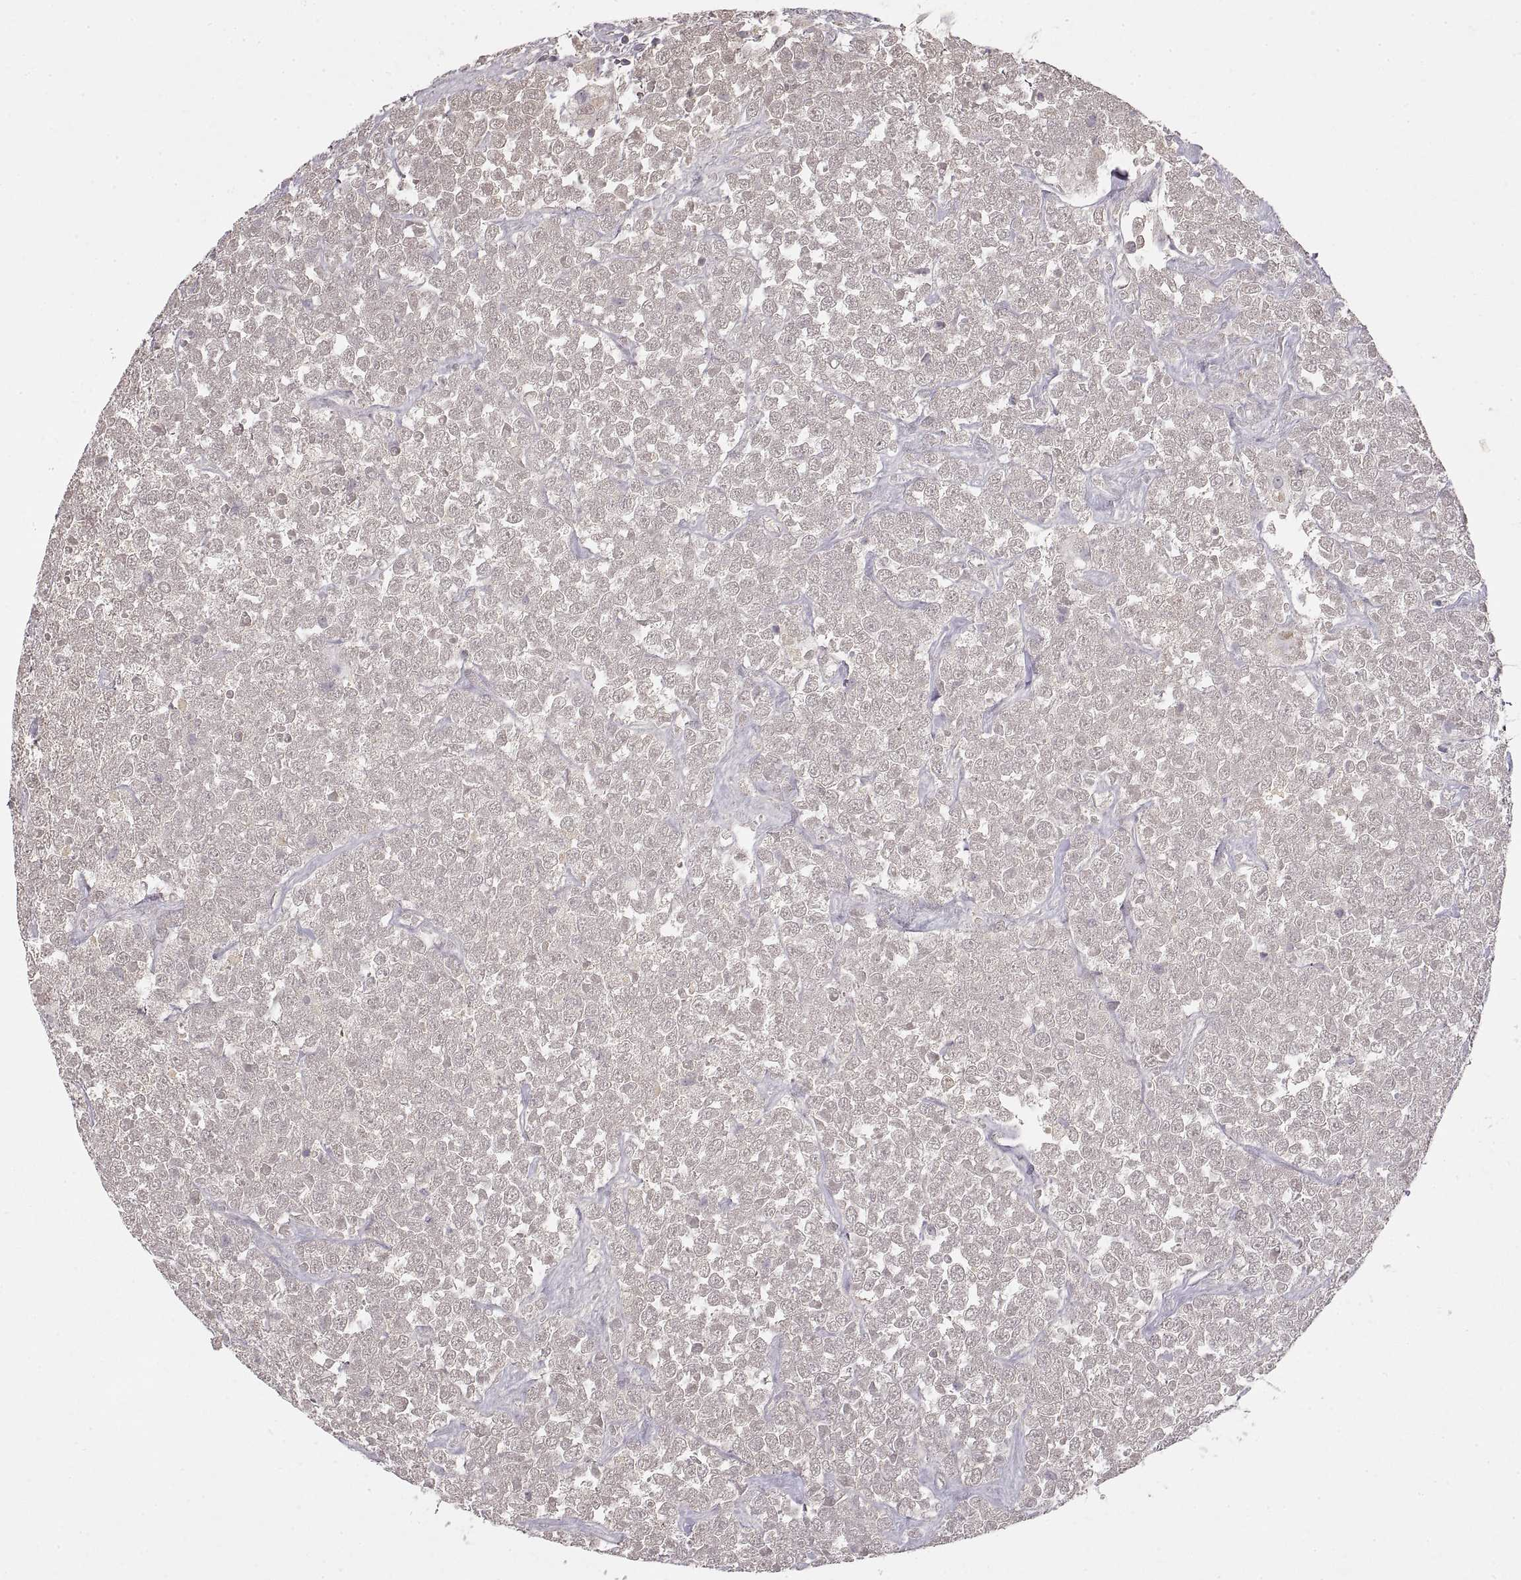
{"staining": {"intensity": "negative", "quantity": "none", "location": "none"}, "tissue": "testis cancer", "cell_type": "Tumor cells", "image_type": "cancer", "snomed": [{"axis": "morphology", "description": "Seminoma, NOS"}, {"axis": "topography", "description": "Testis"}], "caption": "IHC of testis cancer exhibits no staining in tumor cells.", "gene": "ADAM11", "patient": {"sex": "male", "age": 59}}